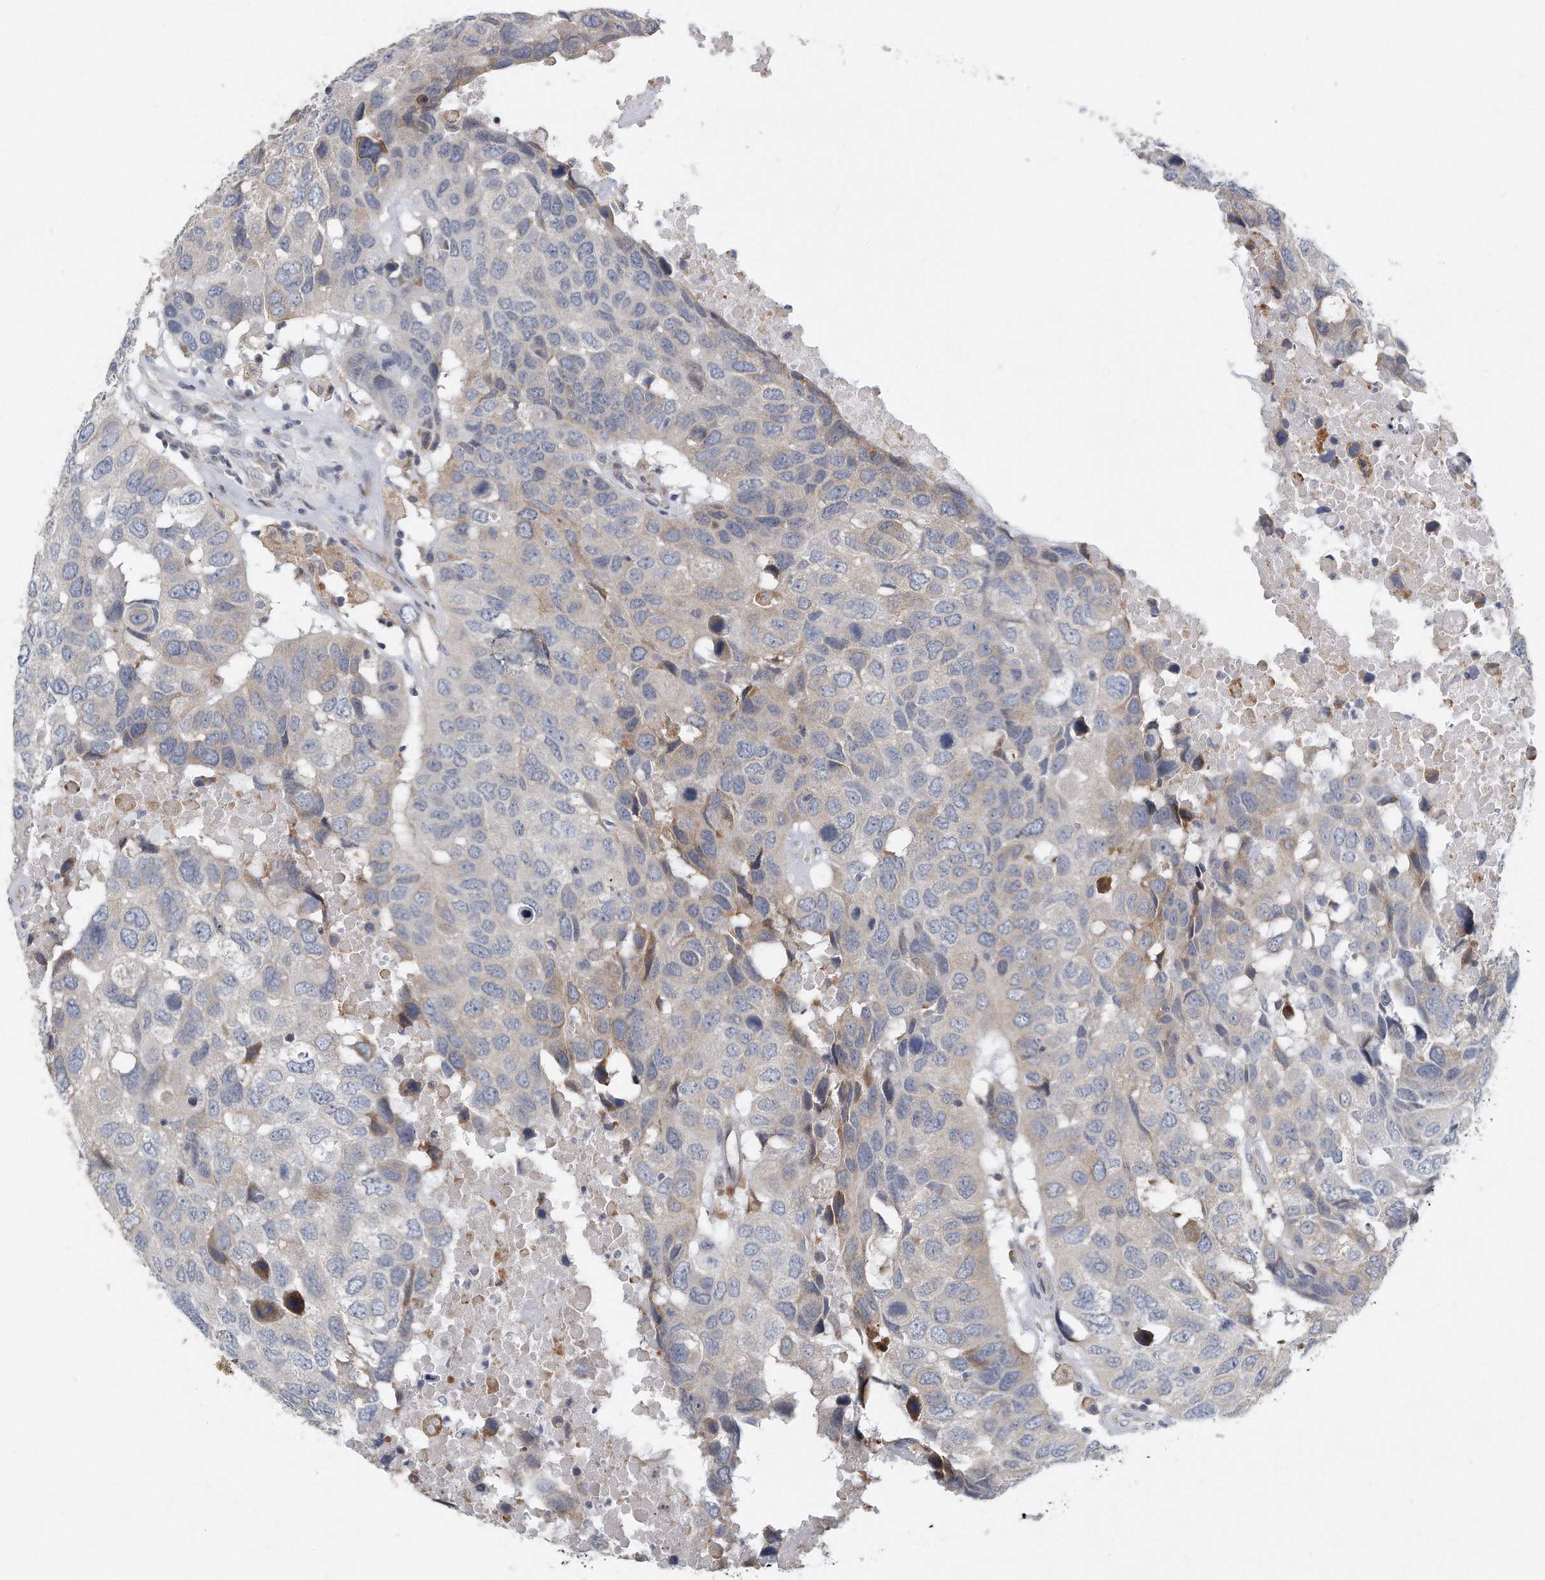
{"staining": {"intensity": "weak", "quantity": "<25%", "location": "cytoplasmic/membranous"}, "tissue": "head and neck cancer", "cell_type": "Tumor cells", "image_type": "cancer", "snomed": [{"axis": "morphology", "description": "Squamous cell carcinoma, NOS"}, {"axis": "topography", "description": "Head-Neck"}], "caption": "High power microscopy micrograph of an immunohistochemistry (IHC) histopathology image of head and neck cancer, revealing no significant positivity in tumor cells.", "gene": "VLDLR", "patient": {"sex": "male", "age": 66}}